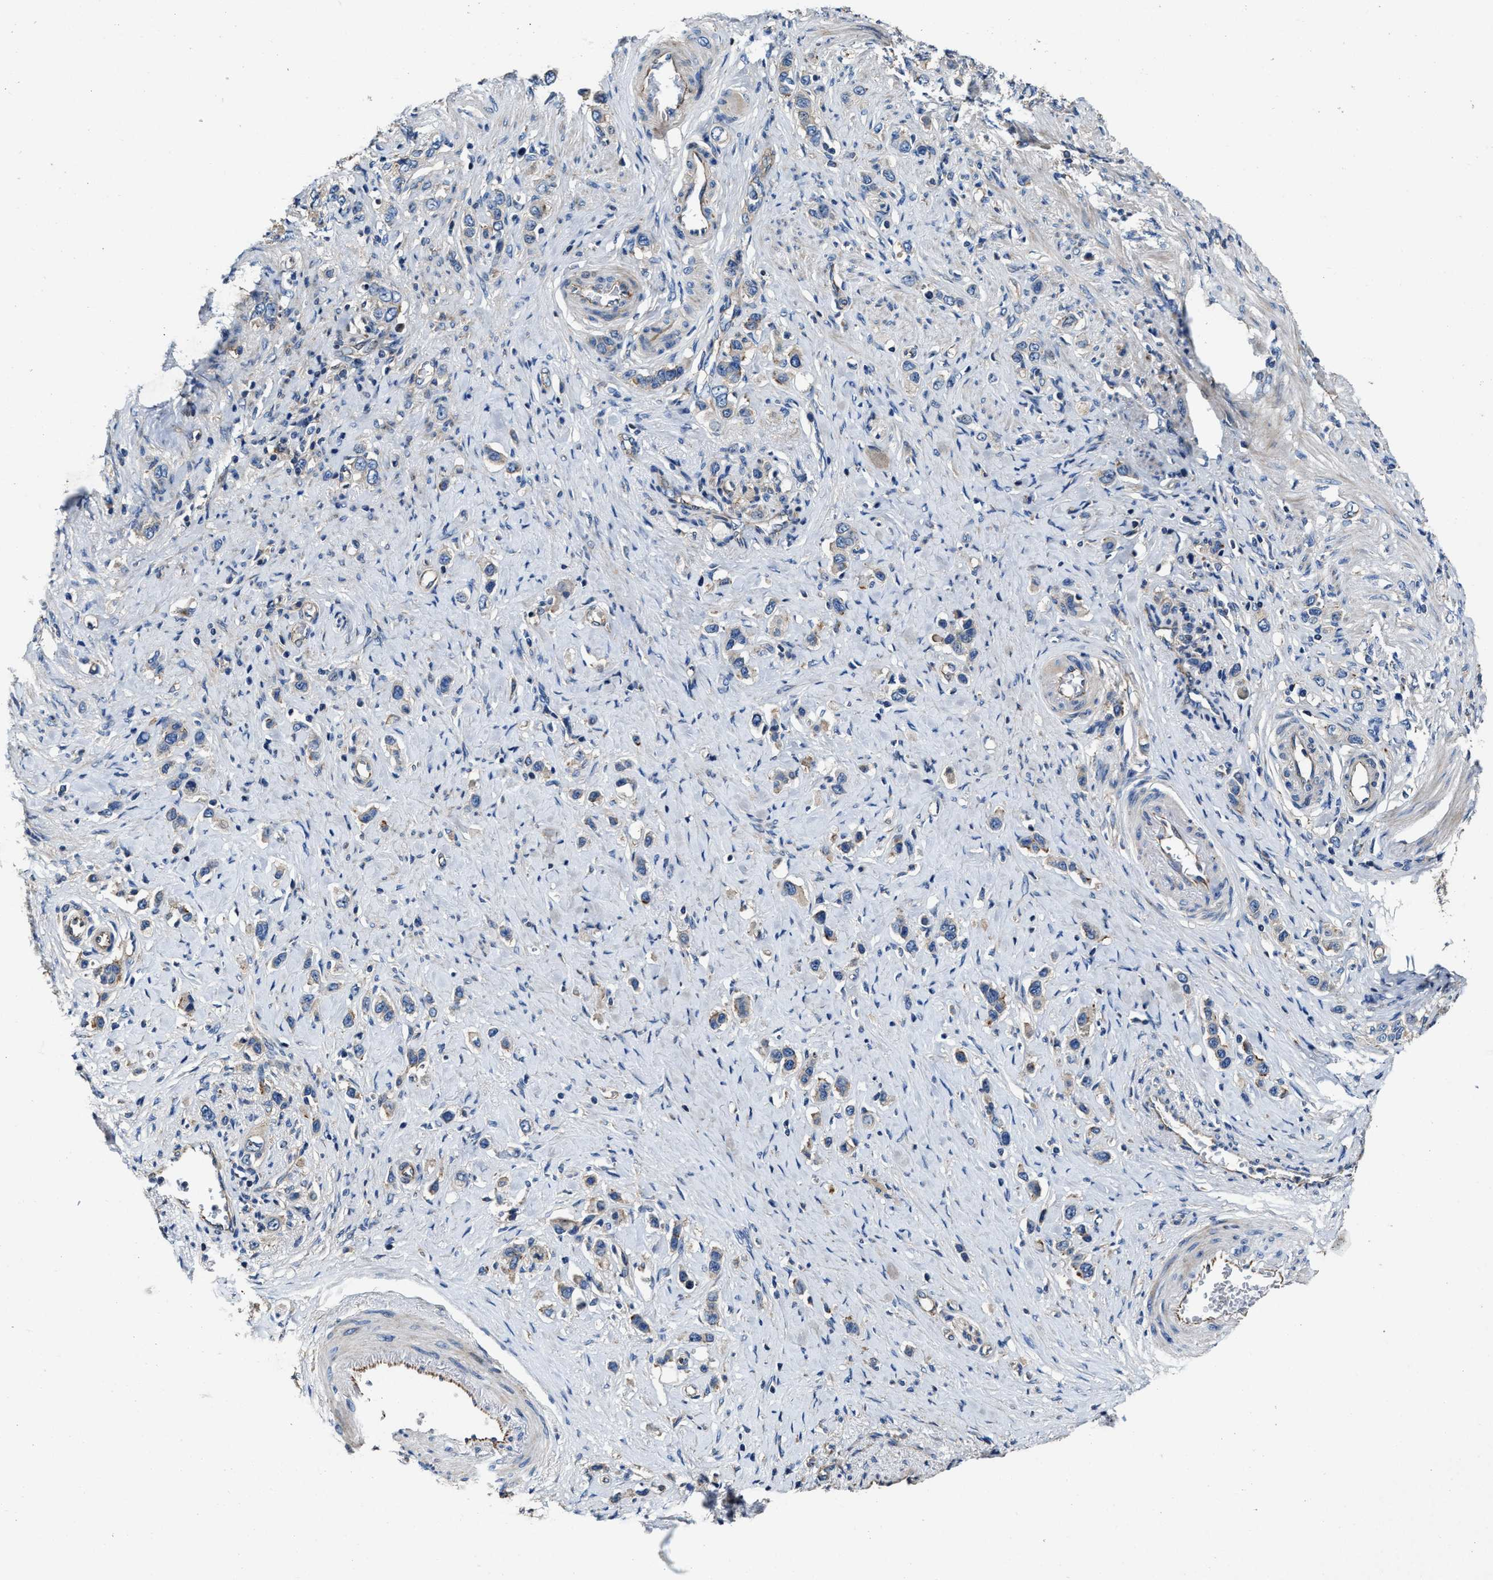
{"staining": {"intensity": "weak", "quantity": "25%-75%", "location": "cytoplasmic/membranous"}, "tissue": "stomach cancer", "cell_type": "Tumor cells", "image_type": "cancer", "snomed": [{"axis": "morphology", "description": "Adenocarcinoma, NOS"}, {"axis": "topography", "description": "Stomach"}], "caption": "Stomach cancer stained with a protein marker demonstrates weak staining in tumor cells.", "gene": "PTAR1", "patient": {"sex": "female", "age": 65}}